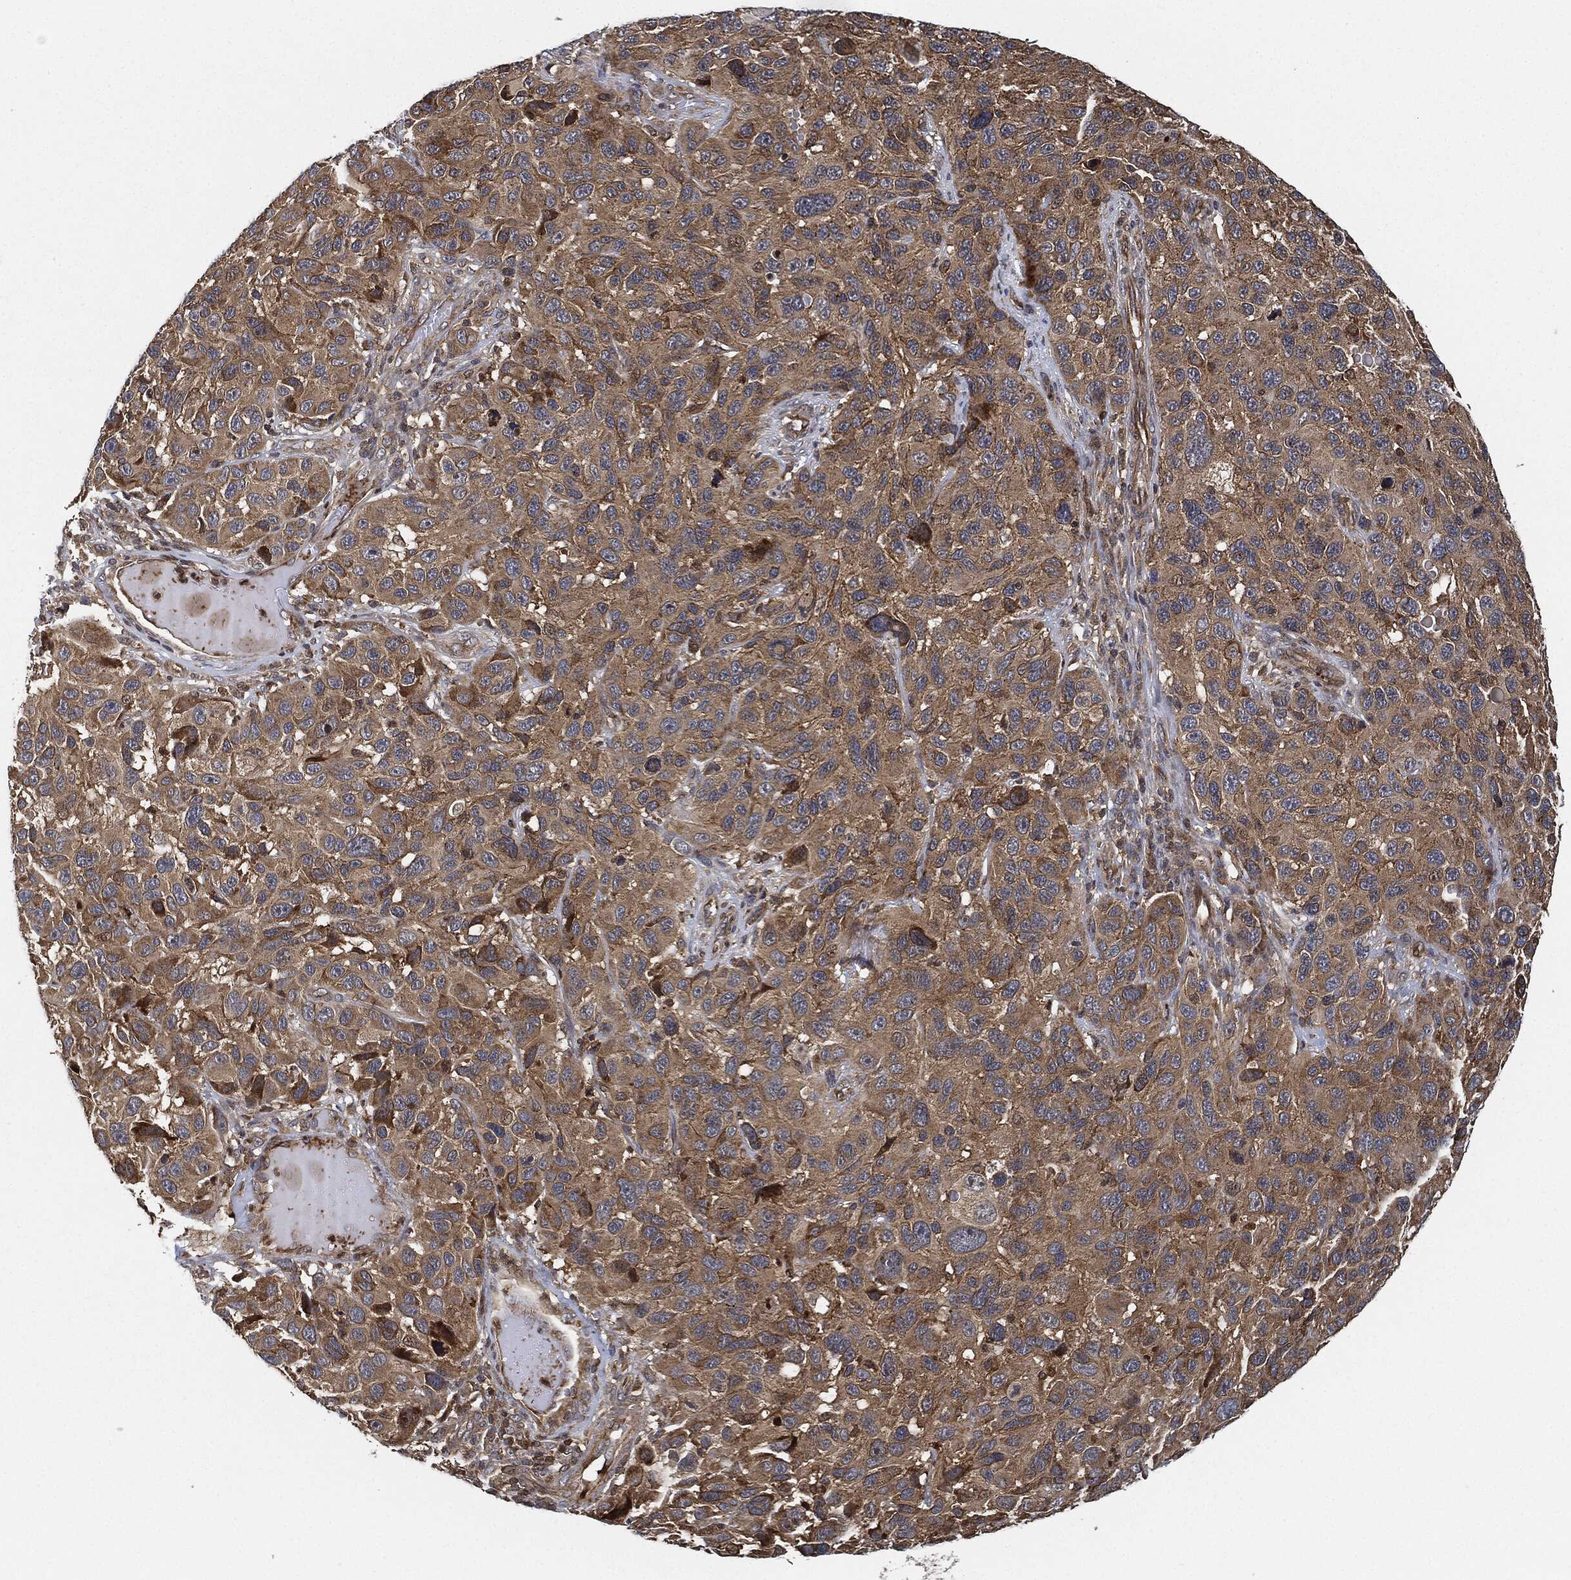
{"staining": {"intensity": "moderate", "quantity": "25%-75%", "location": "cytoplasmic/membranous"}, "tissue": "melanoma", "cell_type": "Tumor cells", "image_type": "cancer", "snomed": [{"axis": "morphology", "description": "Malignant melanoma, NOS"}, {"axis": "topography", "description": "Skin"}], "caption": "A micrograph showing moderate cytoplasmic/membranous expression in about 25%-75% of tumor cells in melanoma, as visualized by brown immunohistochemical staining.", "gene": "MAP3K3", "patient": {"sex": "male", "age": 53}}